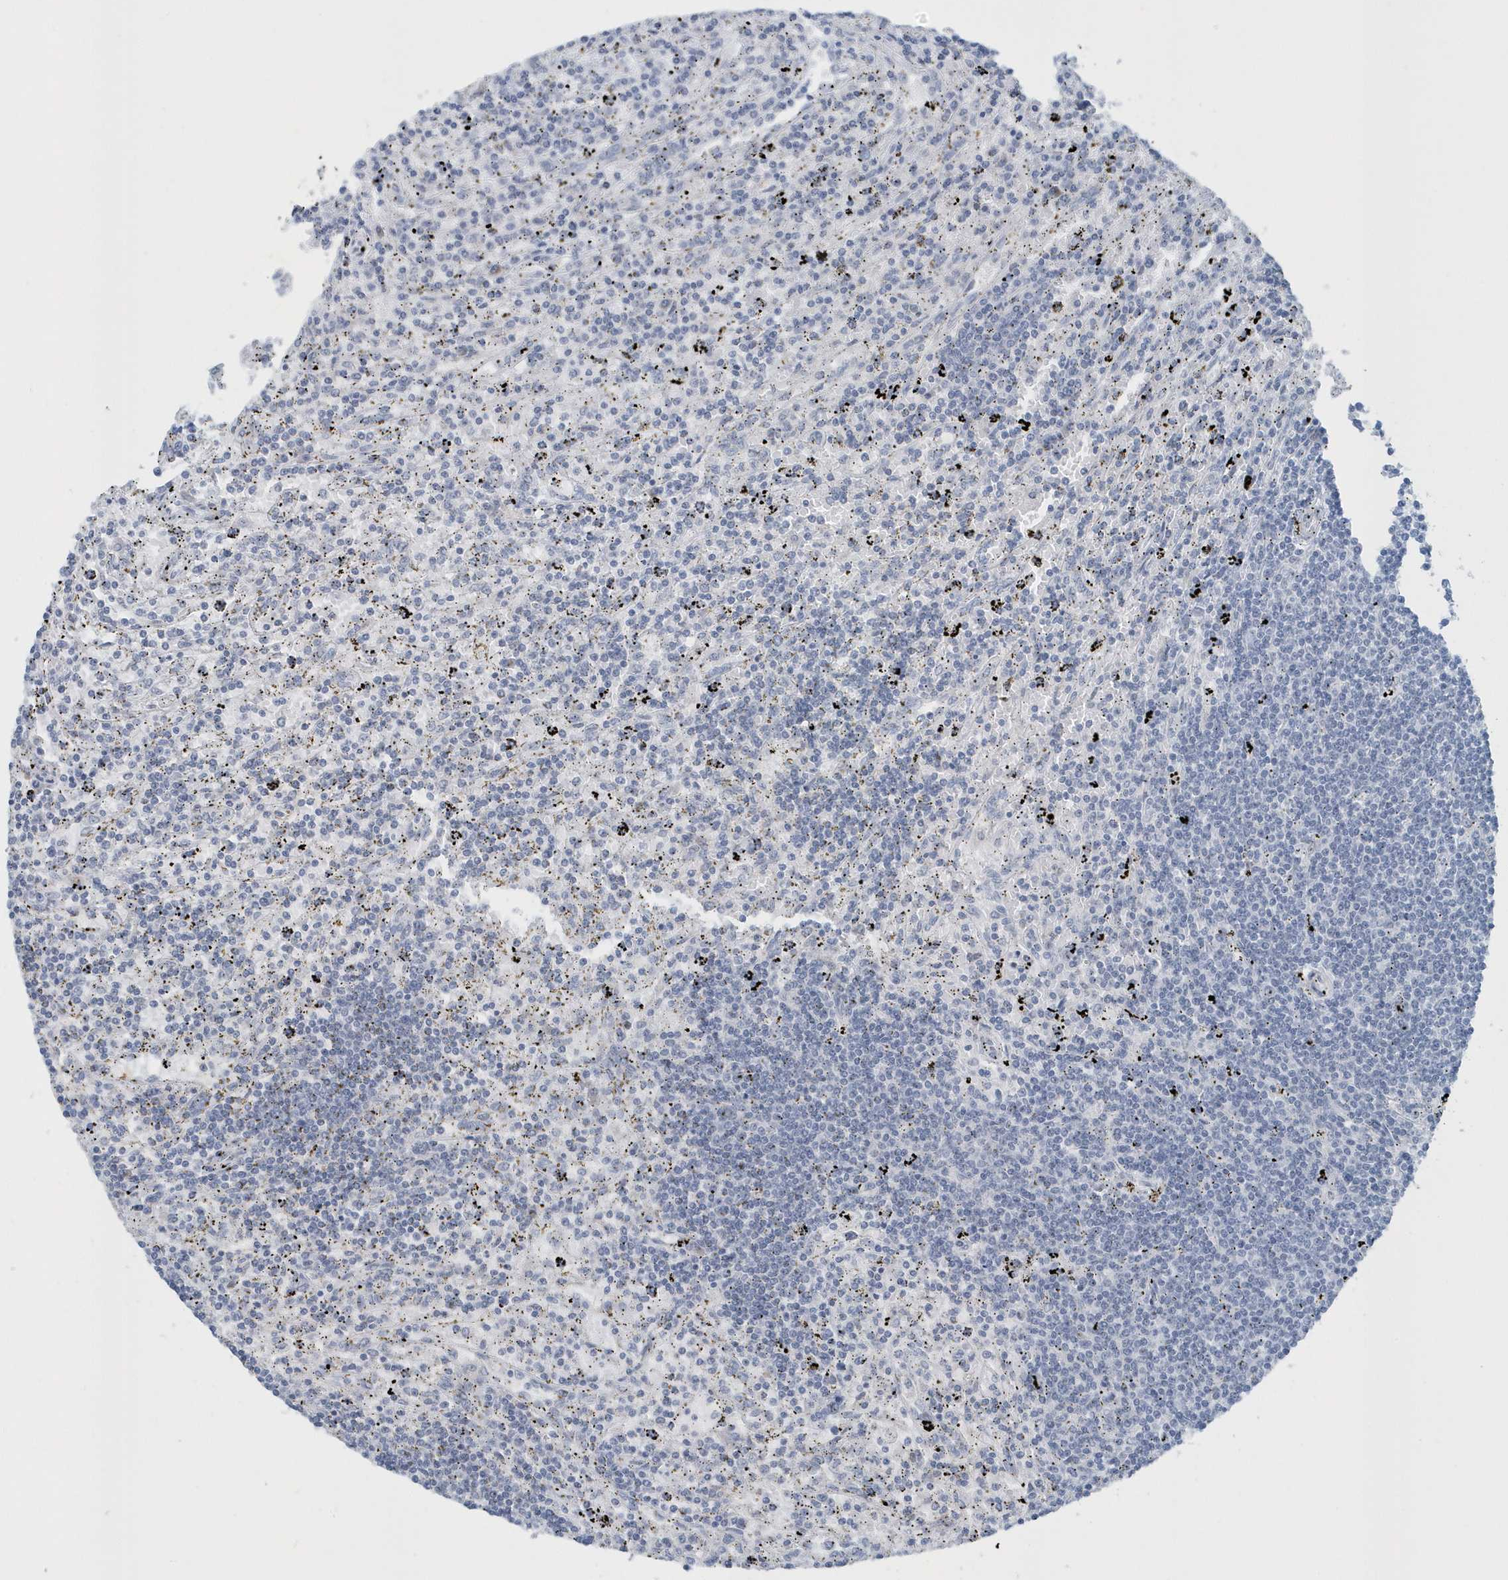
{"staining": {"intensity": "negative", "quantity": "none", "location": "none"}, "tissue": "lymphoma", "cell_type": "Tumor cells", "image_type": "cancer", "snomed": [{"axis": "morphology", "description": "Malignant lymphoma, non-Hodgkin's type, Low grade"}, {"axis": "topography", "description": "Spleen"}], "caption": "Immunohistochemical staining of lymphoma shows no significant positivity in tumor cells. (Stains: DAB IHC with hematoxylin counter stain, Microscopy: brightfield microscopy at high magnification).", "gene": "RPF2", "patient": {"sex": "male", "age": 76}}